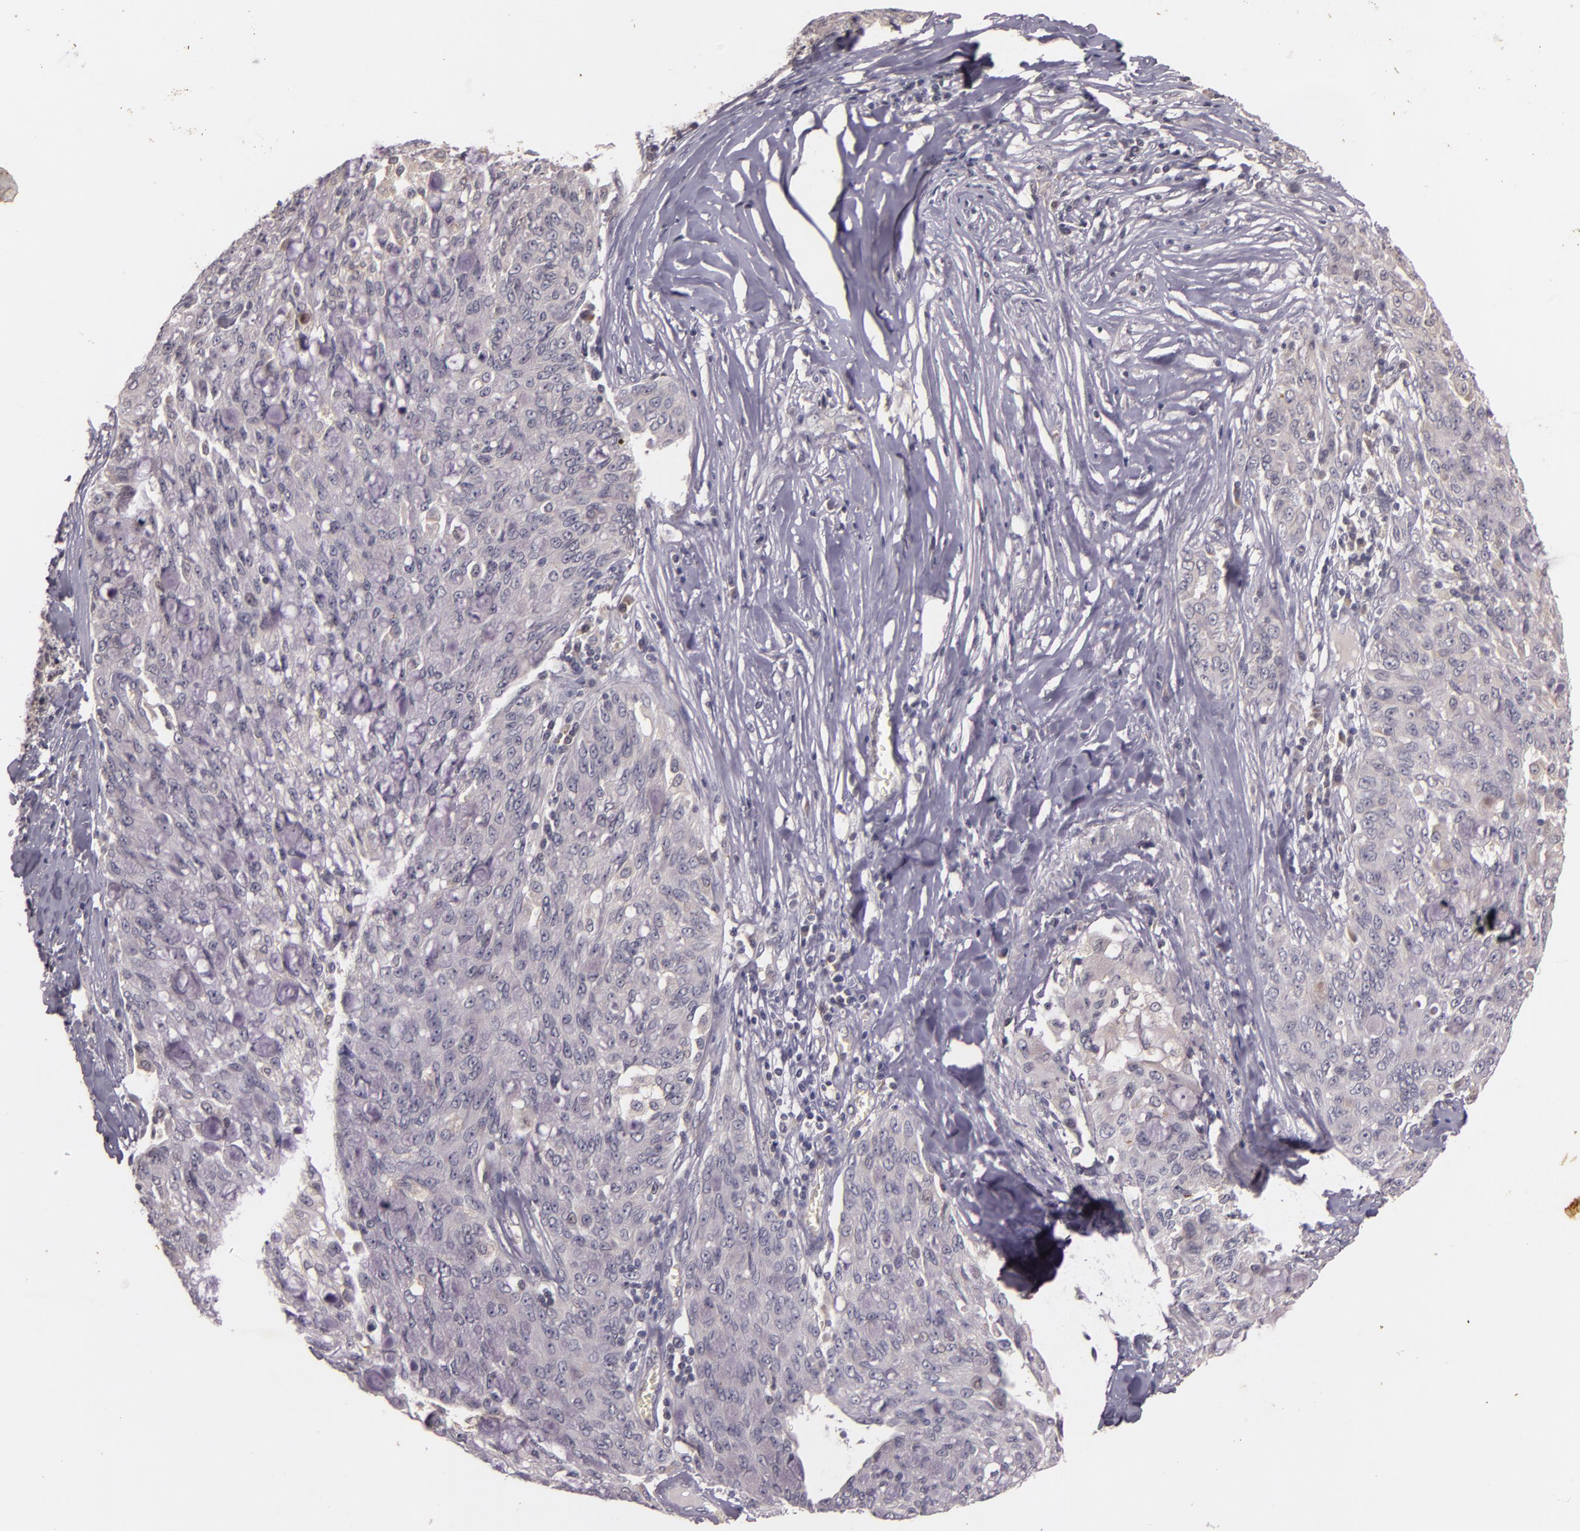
{"staining": {"intensity": "negative", "quantity": "none", "location": "none"}, "tissue": "lung cancer", "cell_type": "Tumor cells", "image_type": "cancer", "snomed": [{"axis": "morphology", "description": "Adenocarcinoma, NOS"}, {"axis": "topography", "description": "Lung"}], "caption": "Tumor cells are negative for protein expression in human adenocarcinoma (lung).", "gene": "TFF1", "patient": {"sex": "female", "age": 44}}